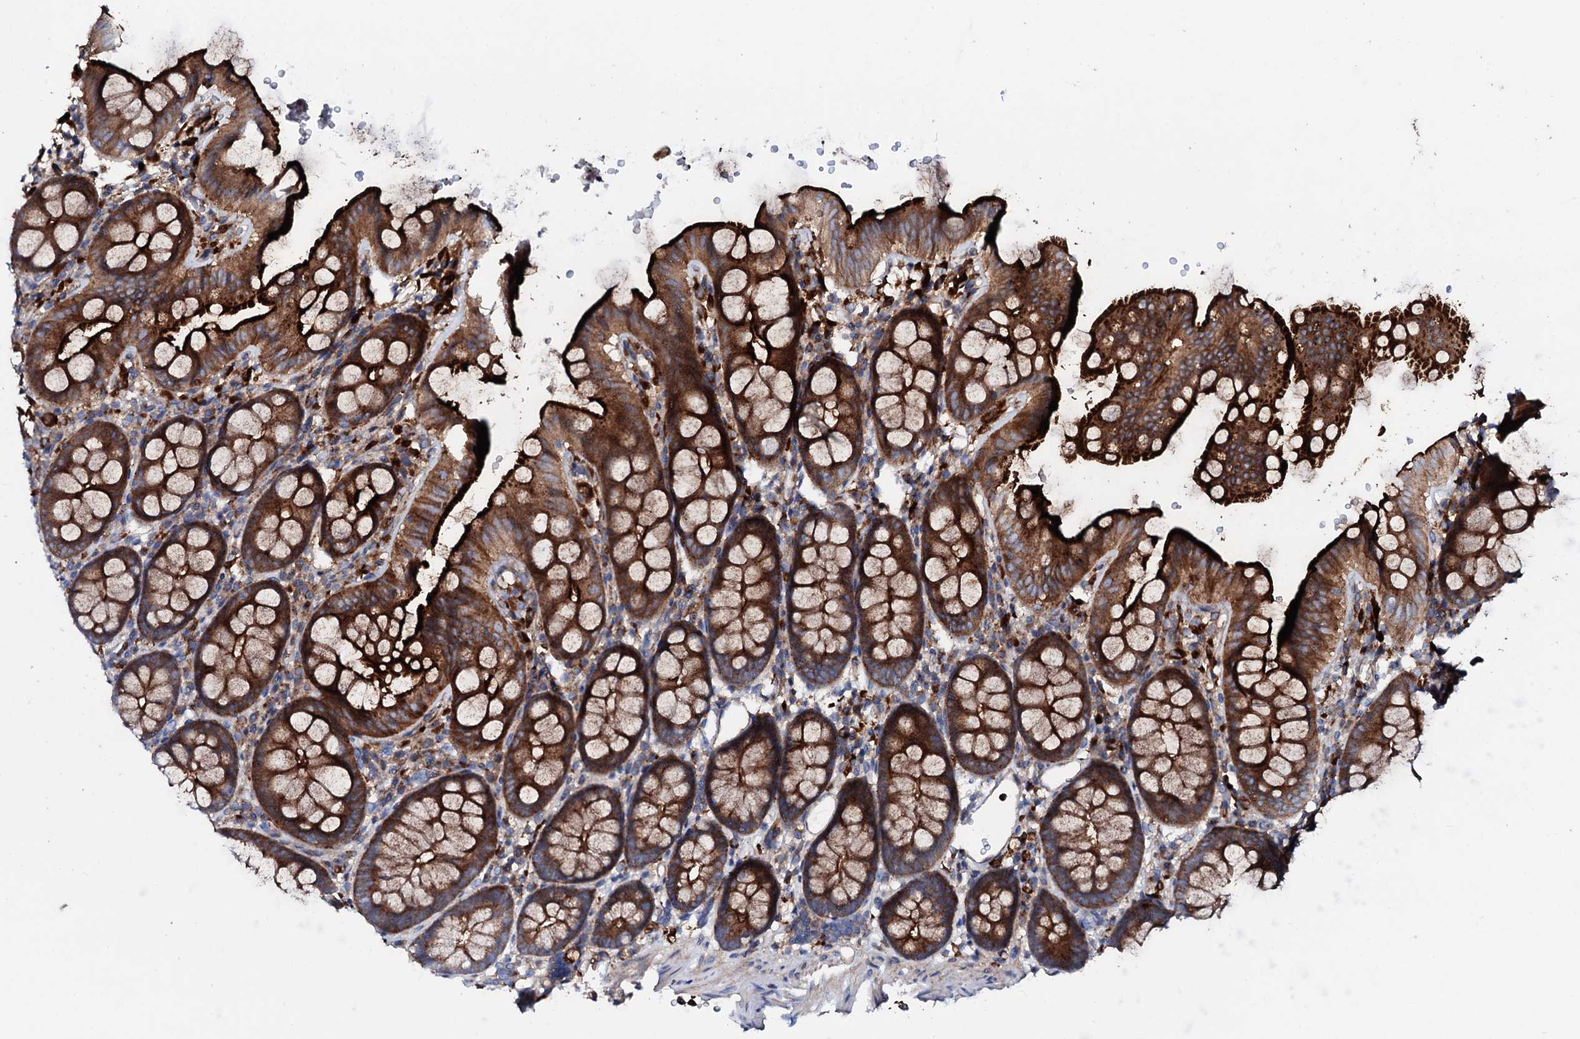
{"staining": {"intensity": "strong", "quantity": ">75%", "location": "cytoplasmic/membranous"}, "tissue": "colon", "cell_type": "Glandular cells", "image_type": "normal", "snomed": [{"axis": "morphology", "description": "Normal tissue, NOS"}, {"axis": "topography", "description": "Colon"}], "caption": "Colon stained for a protein (brown) exhibits strong cytoplasmic/membranous positive staining in approximately >75% of glandular cells.", "gene": "P2RX4", "patient": {"sex": "male", "age": 75}}